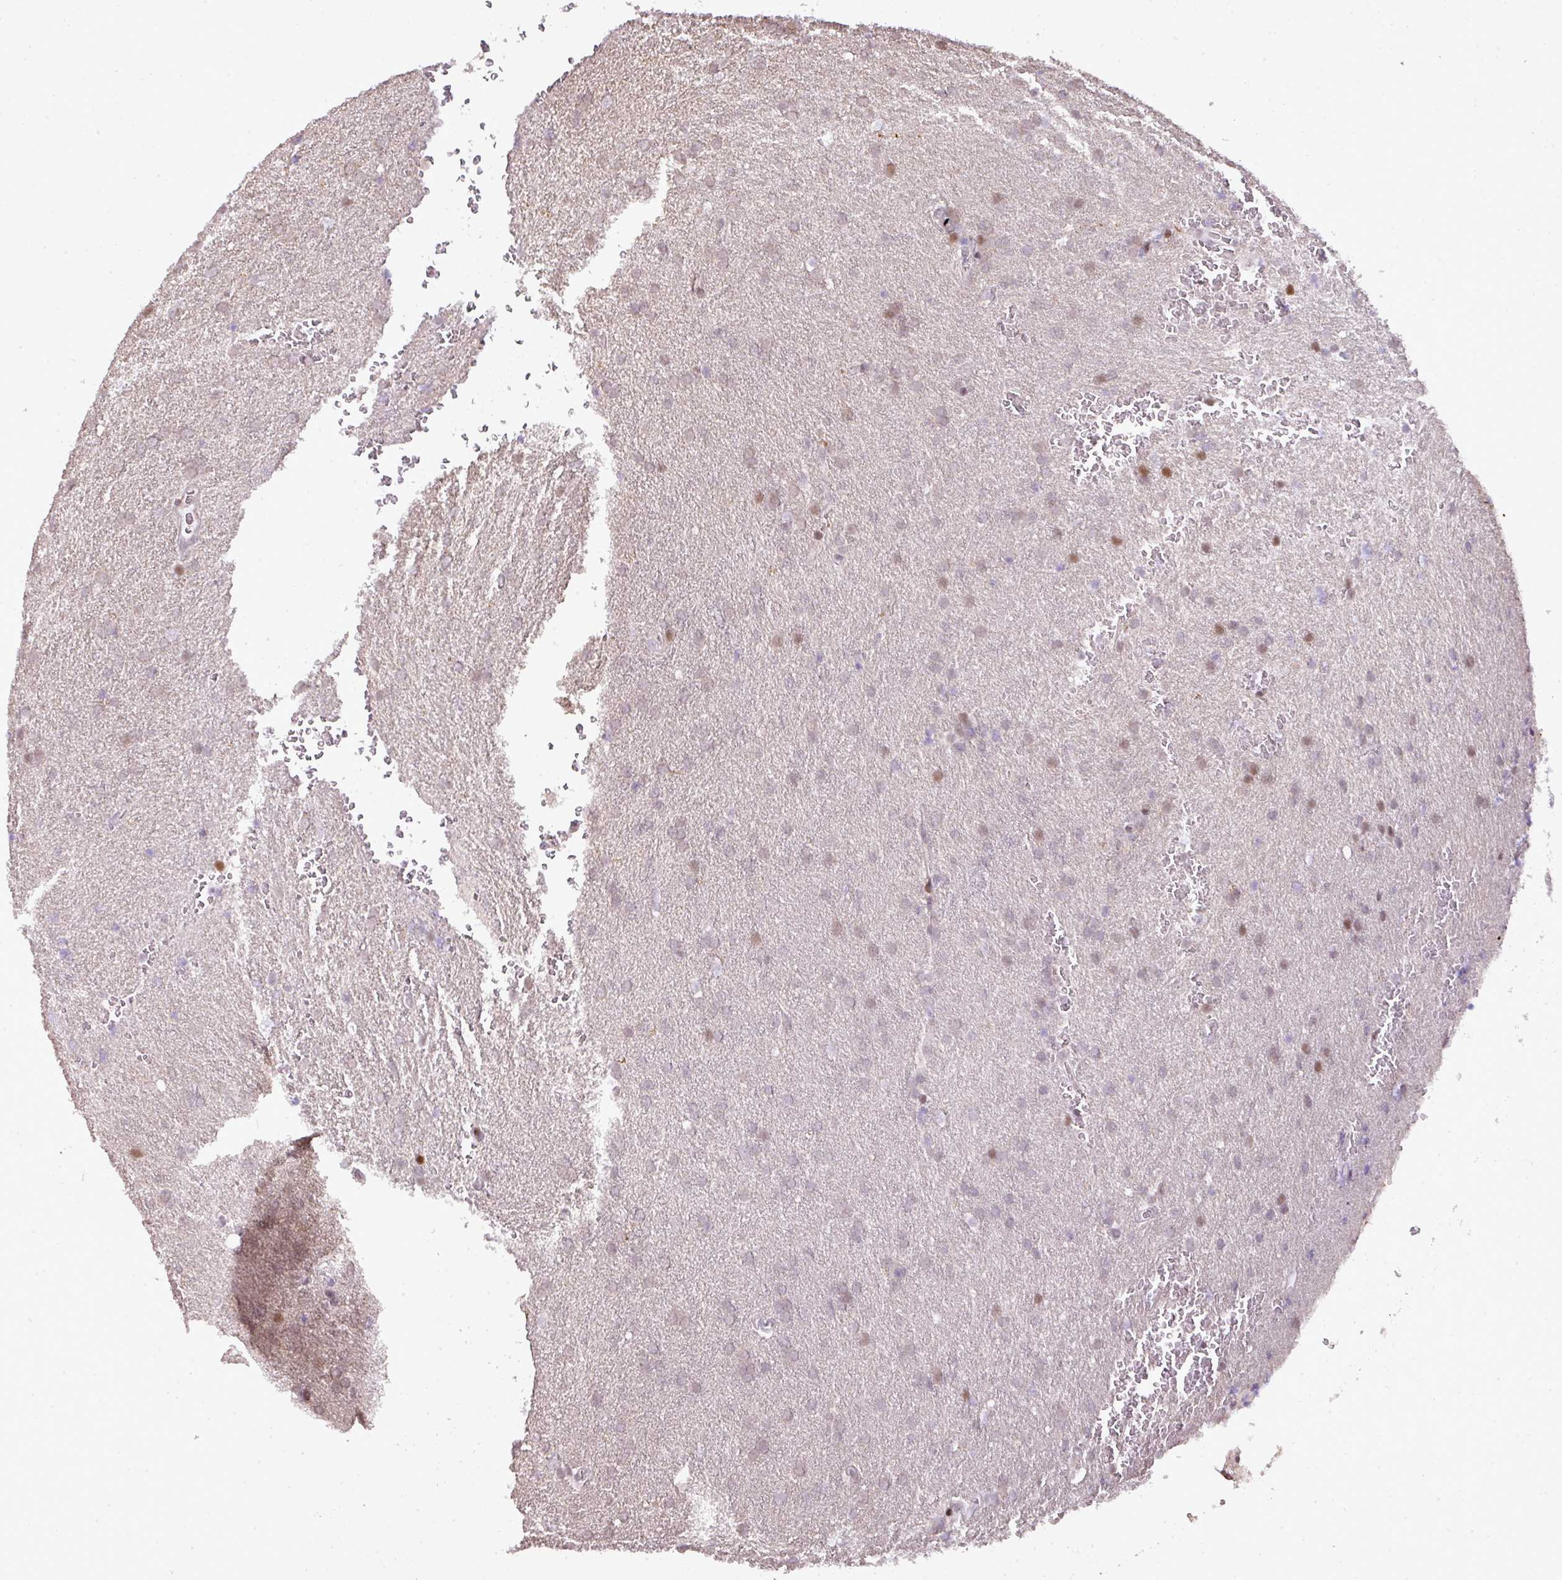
{"staining": {"intensity": "moderate", "quantity": "<25%", "location": "nuclear"}, "tissue": "glioma", "cell_type": "Tumor cells", "image_type": "cancer", "snomed": [{"axis": "morphology", "description": "Glioma, malignant, Low grade"}, {"axis": "topography", "description": "Brain"}], "caption": "A low amount of moderate nuclear positivity is appreciated in approximately <25% of tumor cells in glioma tissue.", "gene": "MYSM1", "patient": {"sex": "female", "age": 33}}